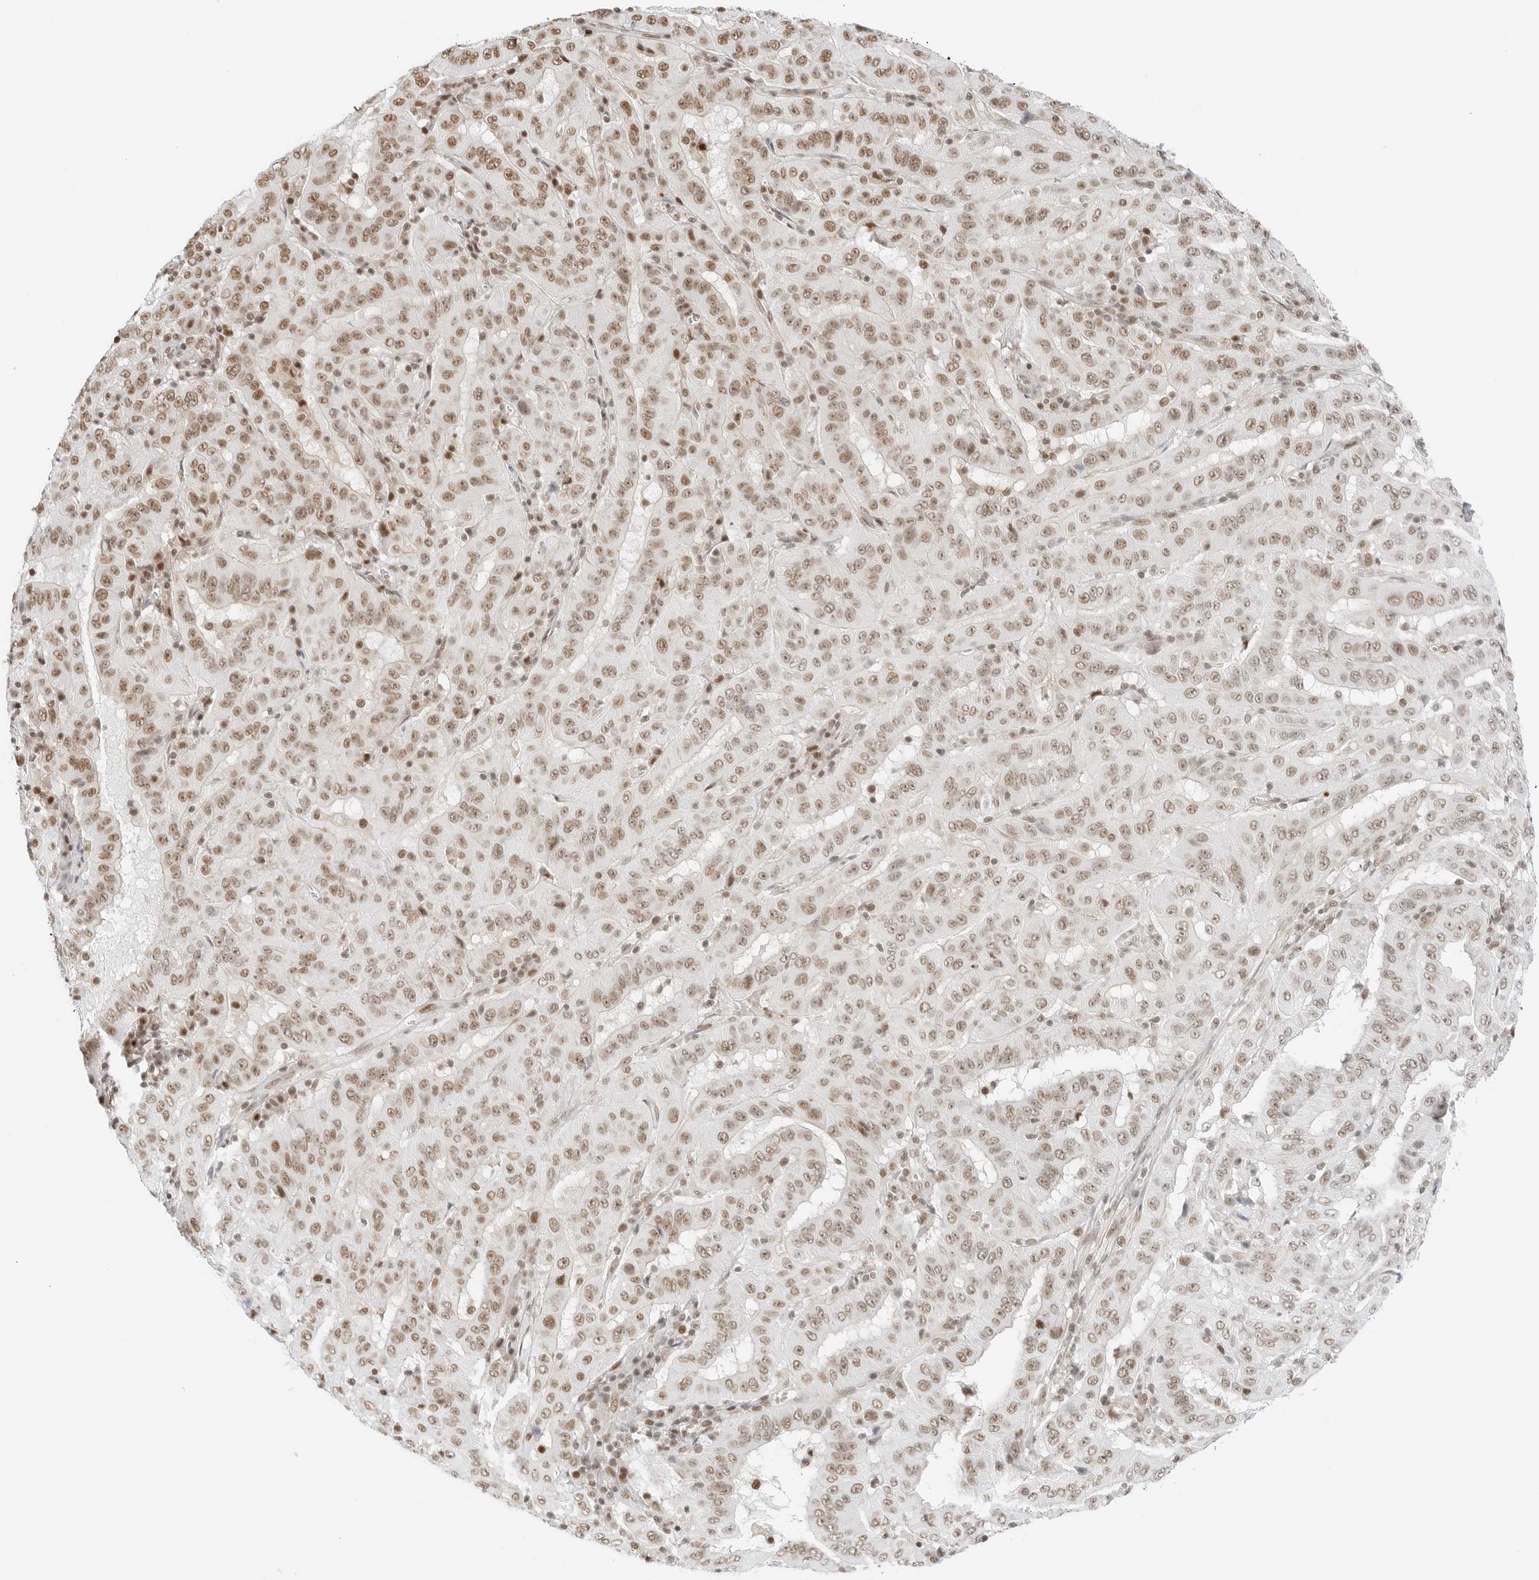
{"staining": {"intensity": "moderate", "quantity": ">75%", "location": "nuclear"}, "tissue": "pancreatic cancer", "cell_type": "Tumor cells", "image_type": "cancer", "snomed": [{"axis": "morphology", "description": "Adenocarcinoma, NOS"}, {"axis": "topography", "description": "Pancreas"}], "caption": "Moderate nuclear positivity for a protein is appreciated in approximately >75% of tumor cells of adenocarcinoma (pancreatic) using immunohistochemistry.", "gene": "CRTC2", "patient": {"sex": "male", "age": 63}}